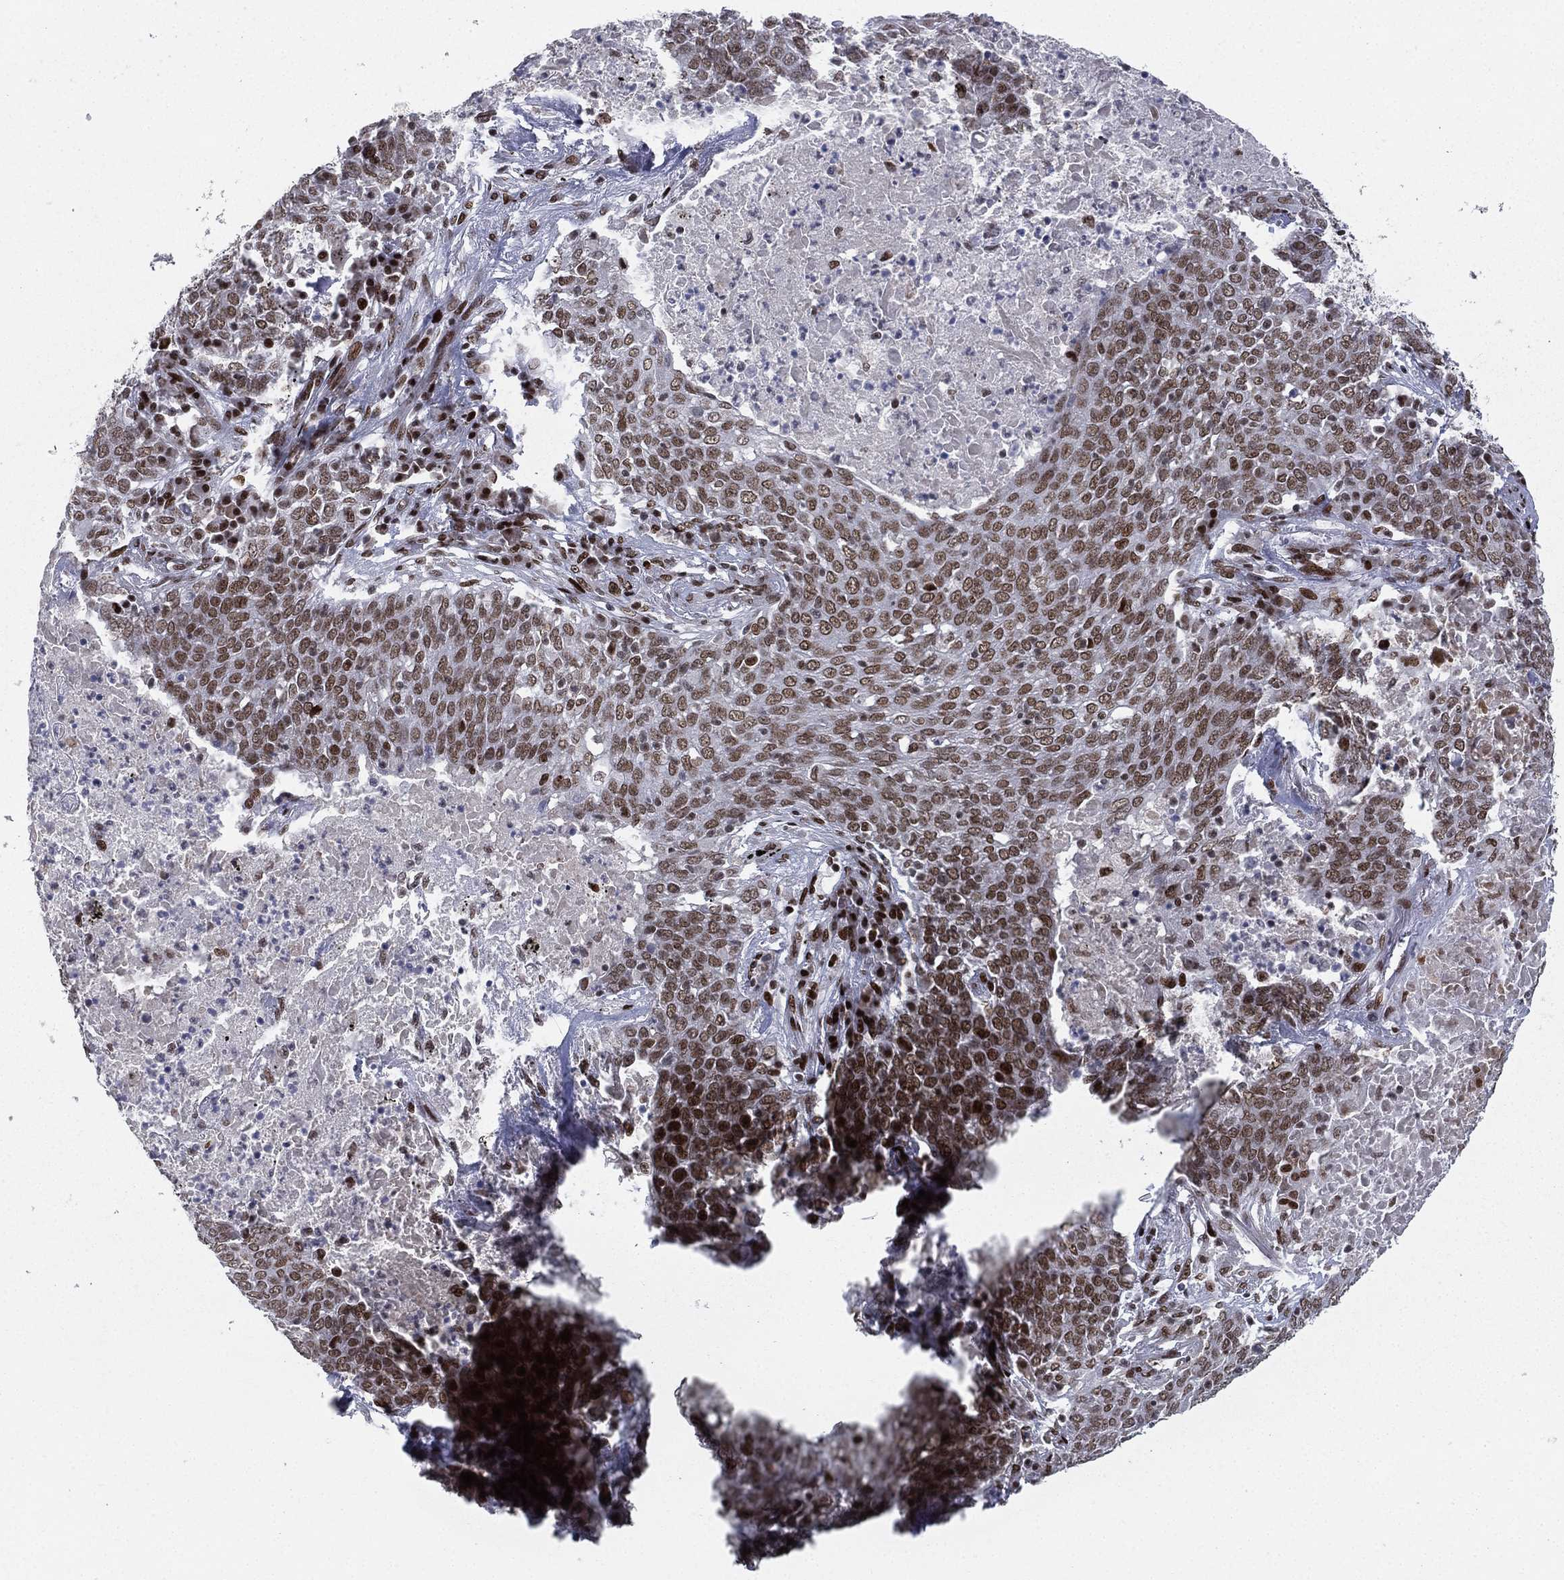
{"staining": {"intensity": "moderate", "quantity": ">75%", "location": "nuclear"}, "tissue": "lung cancer", "cell_type": "Tumor cells", "image_type": "cancer", "snomed": [{"axis": "morphology", "description": "Squamous cell carcinoma, NOS"}, {"axis": "topography", "description": "Lung"}], "caption": "Brown immunohistochemical staining in lung cancer demonstrates moderate nuclear expression in approximately >75% of tumor cells.", "gene": "RTF1", "patient": {"sex": "male", "age": 82}}